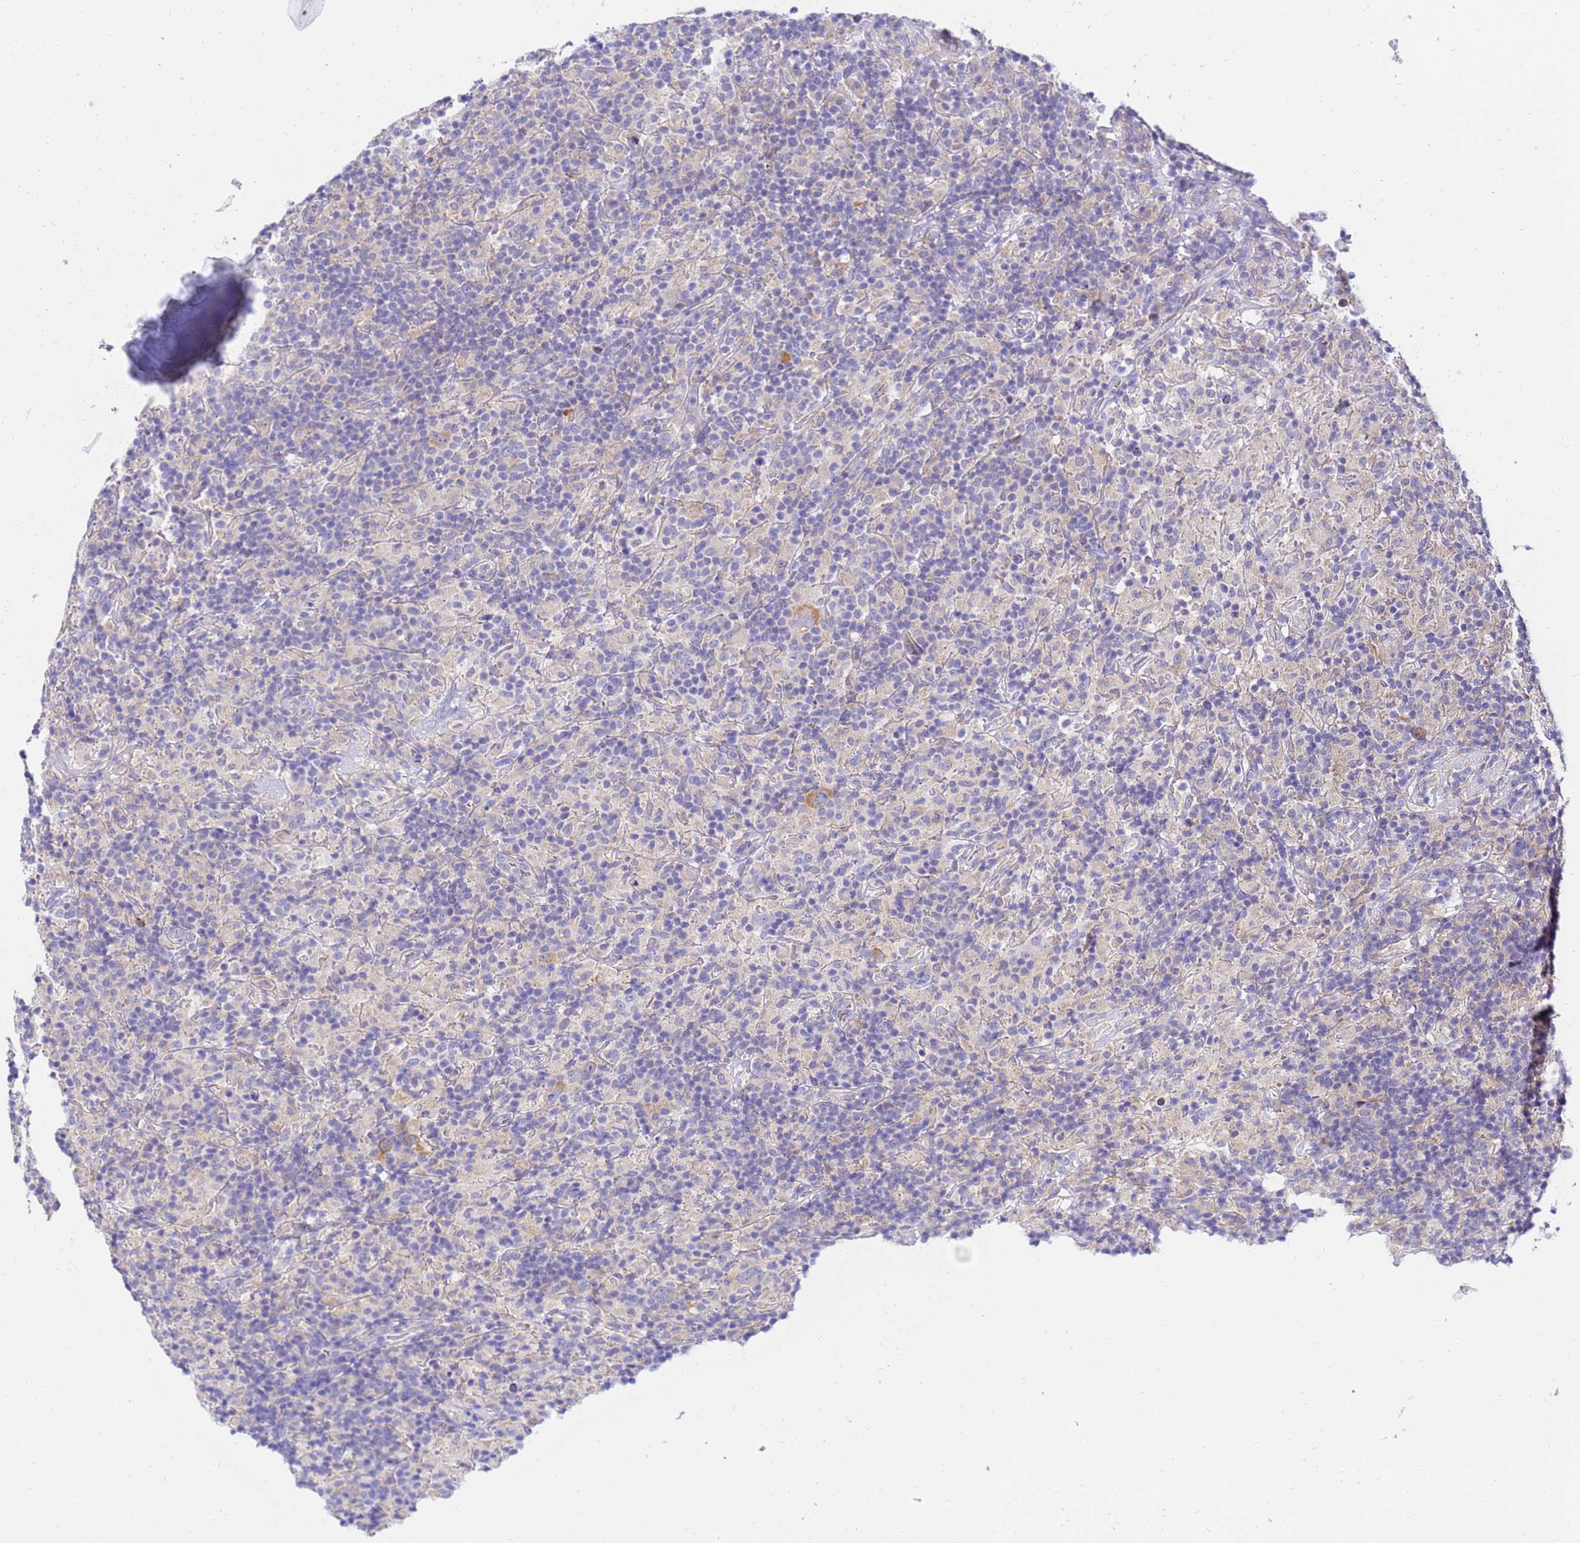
{"staining": {"intensity": "weak", "quantity": "25%-75%", "location": "cytoplasmic/membranous"}, "tissue": "lymphoma", "cell_type": "Tumor cells", "image_type": "cancer", "snomed": [{"axis": "morphology", "description": "Hodgkin's disease, NOS"}, {"axis": "topography", "description": "Lymph node"}], "caption": "Immunohistochemistry of human Hodgkin's disease shows low levels of weak cytoplasmic/membranous expression in about 25%-75% of tumor cells. (IHC, brightfield microscopy, high magnification).", "gene": "HERC5", "patient": {"sex": "male", "age": 70}}